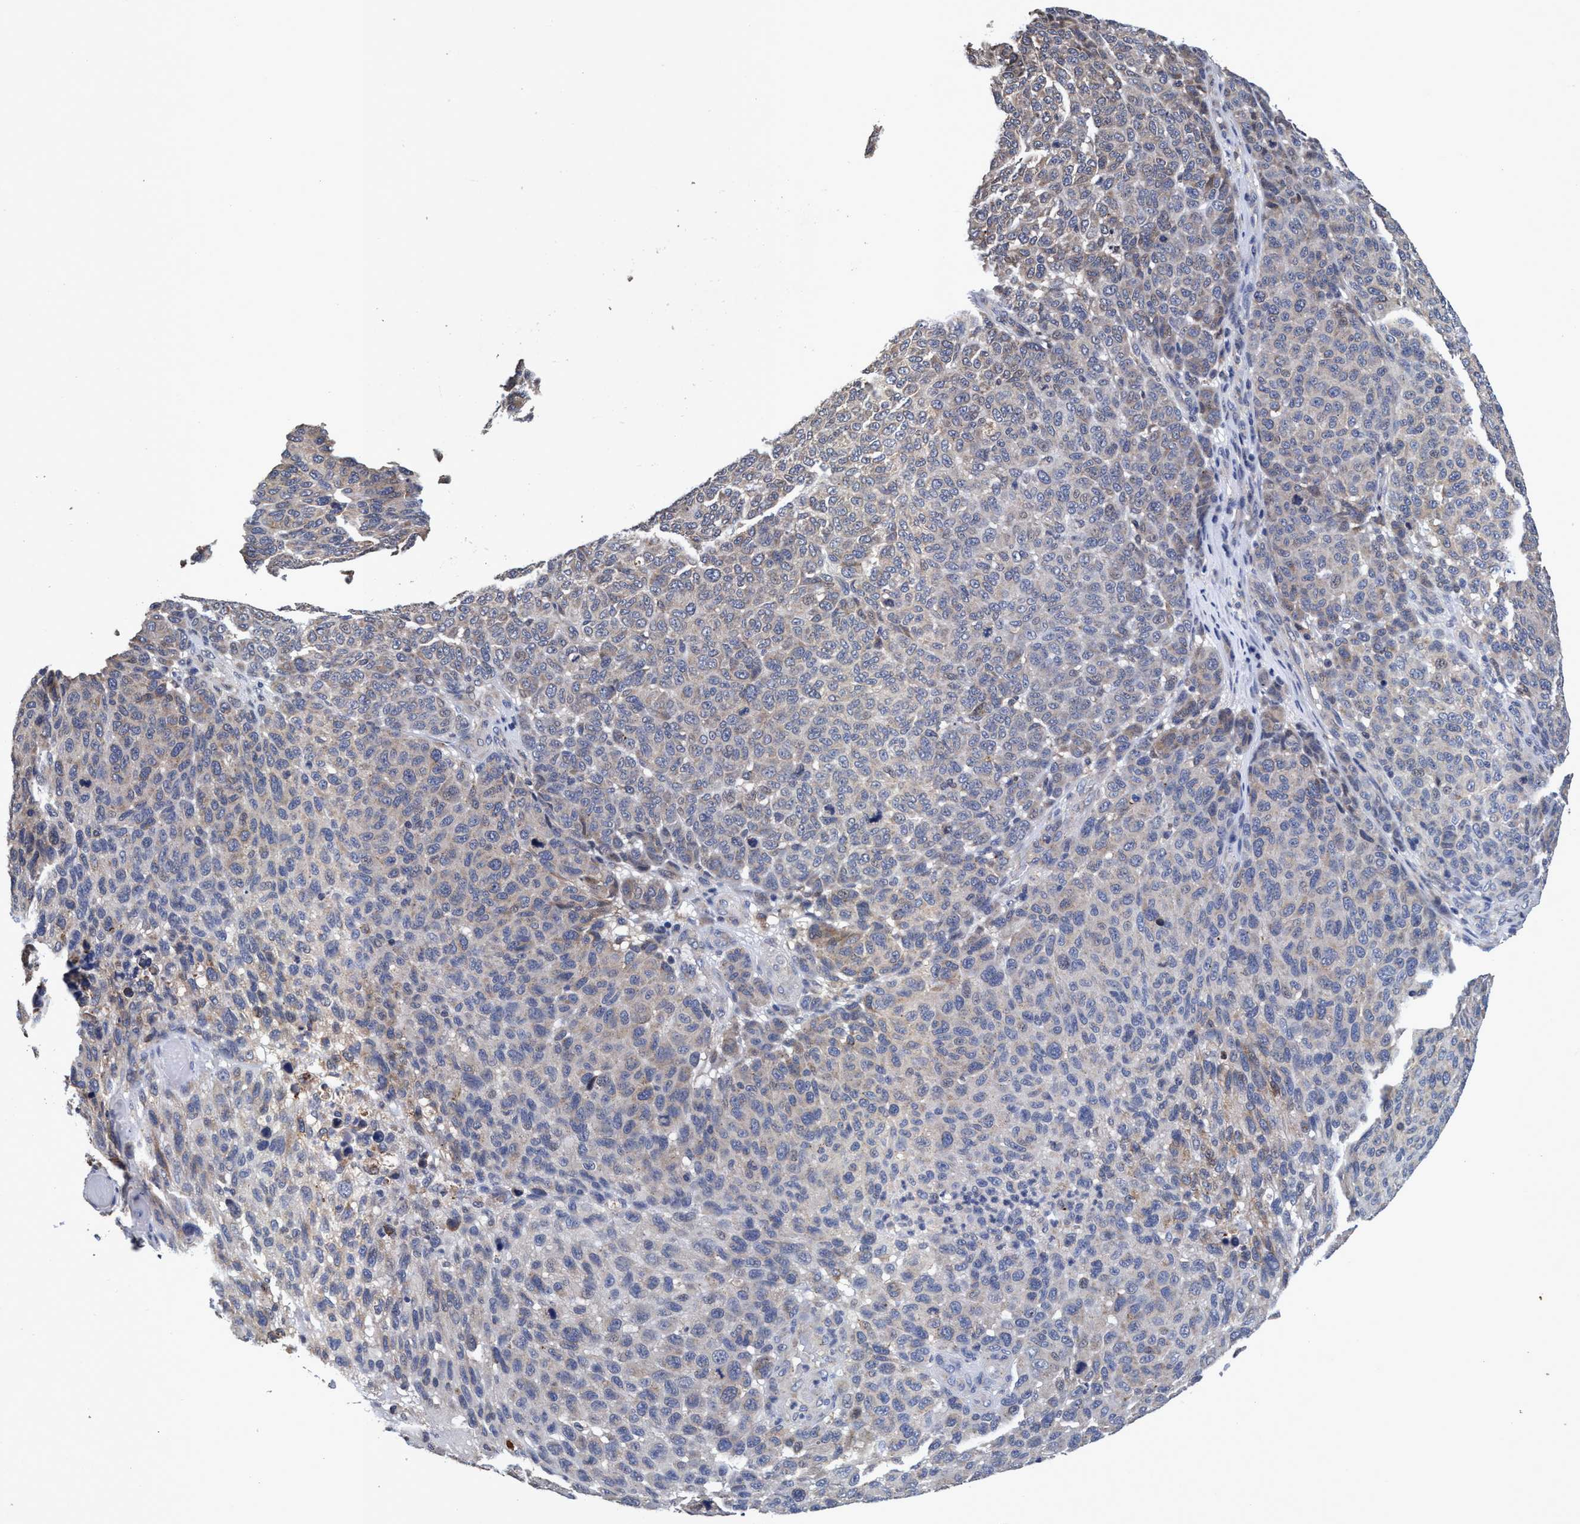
{"staining": {"intensity": "weak", "quantity": "<25%", "location": "cytoplasmic/membranous"}, "tissue": "melanoma", "cell_type": "Tumor cells", "image_type": "cancer", "snomed": [{"axis": "morphology", "description": "Malignant melanoma, NOS"}, {"axis": "topography", "description": "Skin"}], "caption": "The immunohistochemistry histopathology image has no significant staining in tumor cells of melanoma tissue.", "gene": "CALCOCO2", "patient": {"sex": "male", "age": 59}}